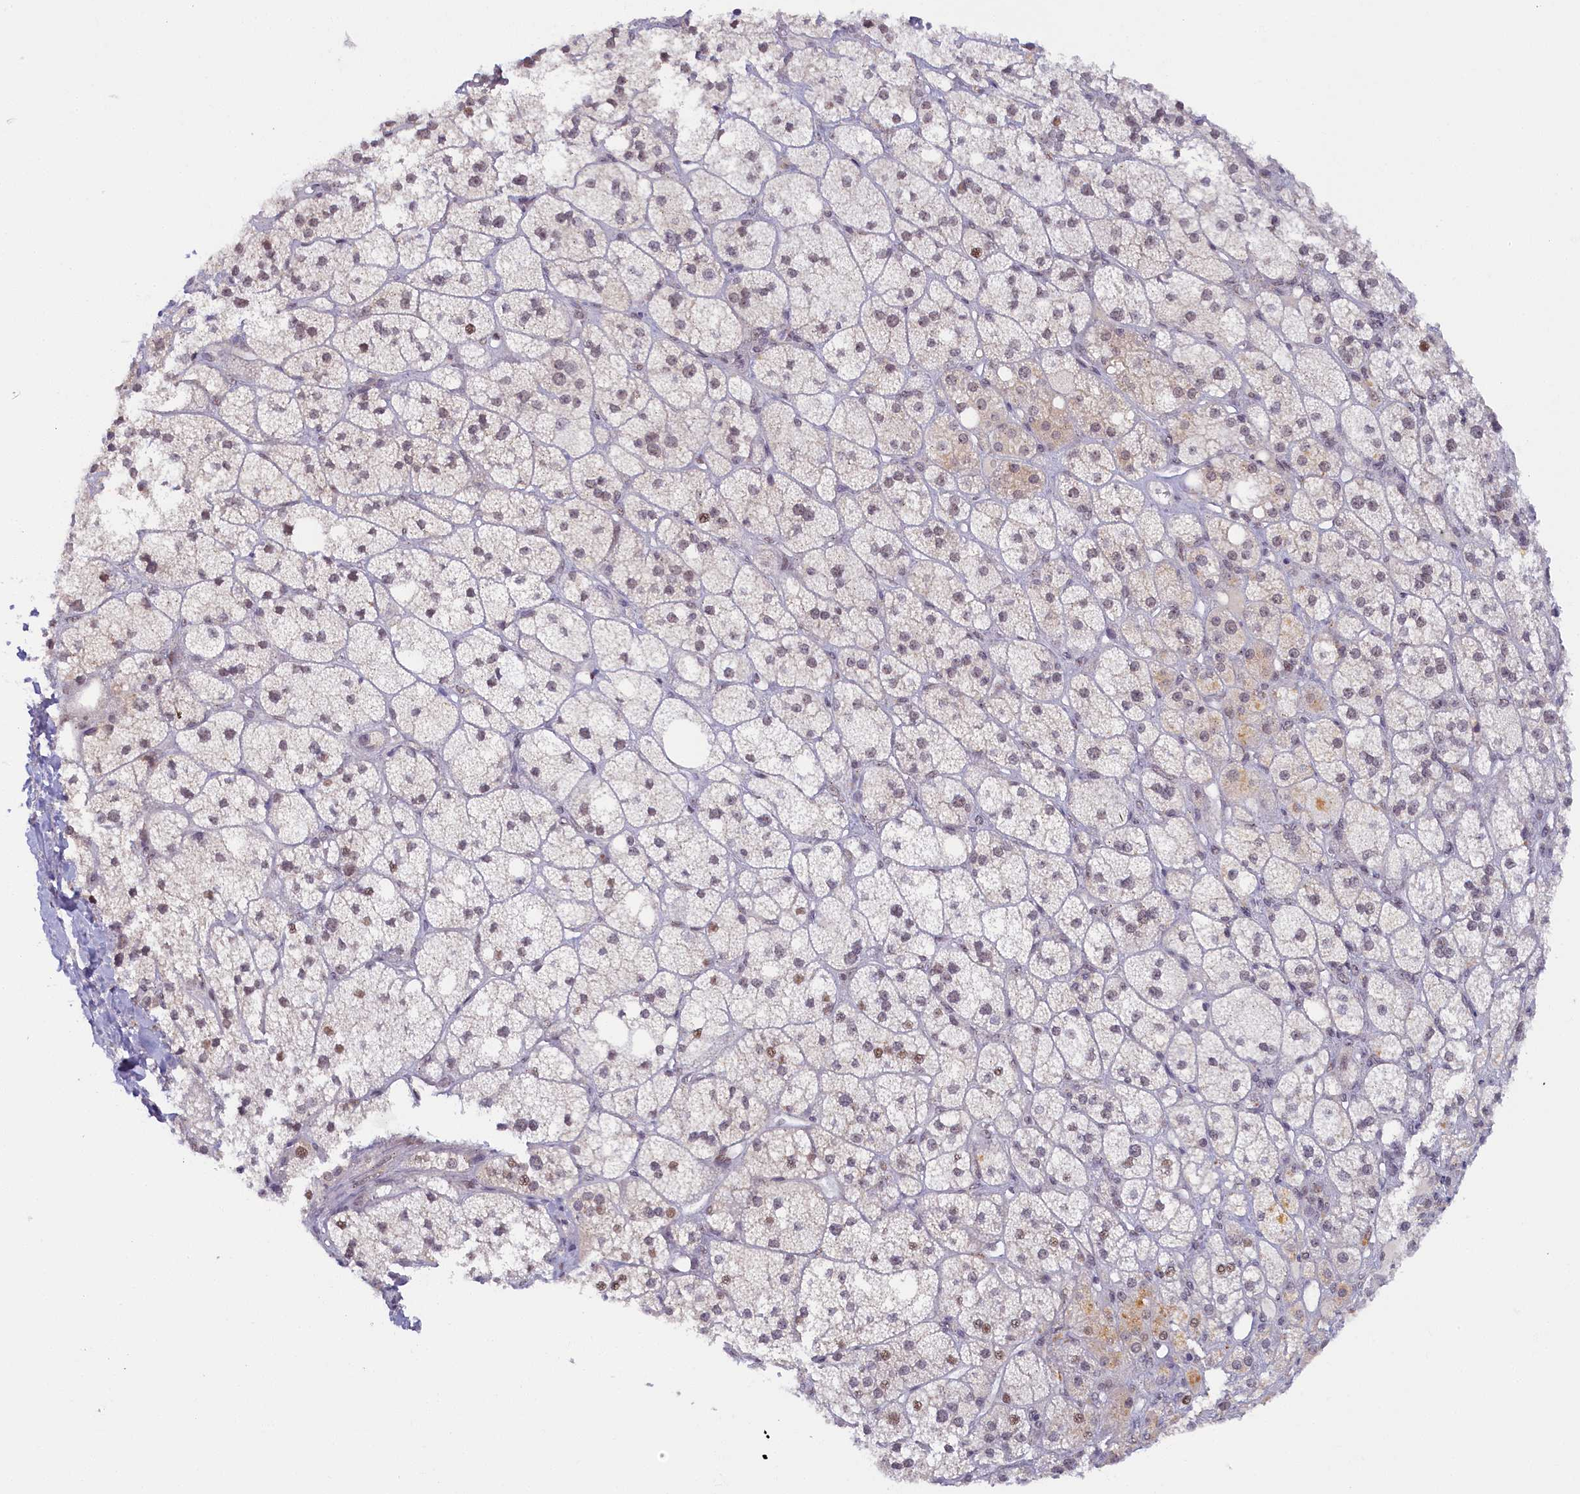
{"staining": {"intensity": "moderate", "quantity": "<25%", "location": "nuclear"}, "tissue": "adrenal gland", "cell_type": "Glandular cells", "image_type": "normal", "snomed": [{"axis": "morphology", "description": "Normal tissue, NOS"}, {"axis": "topography", "description": "Adrenal gland"}], "caption": "Approximately <25% of glandular cells in normal human adrenal gland reveal moderate nuclear protein positivity as visualized by brown immunohistochemical staining.", "gene": "SEC31B", "patient": {"sex": "male", "age": 61}}